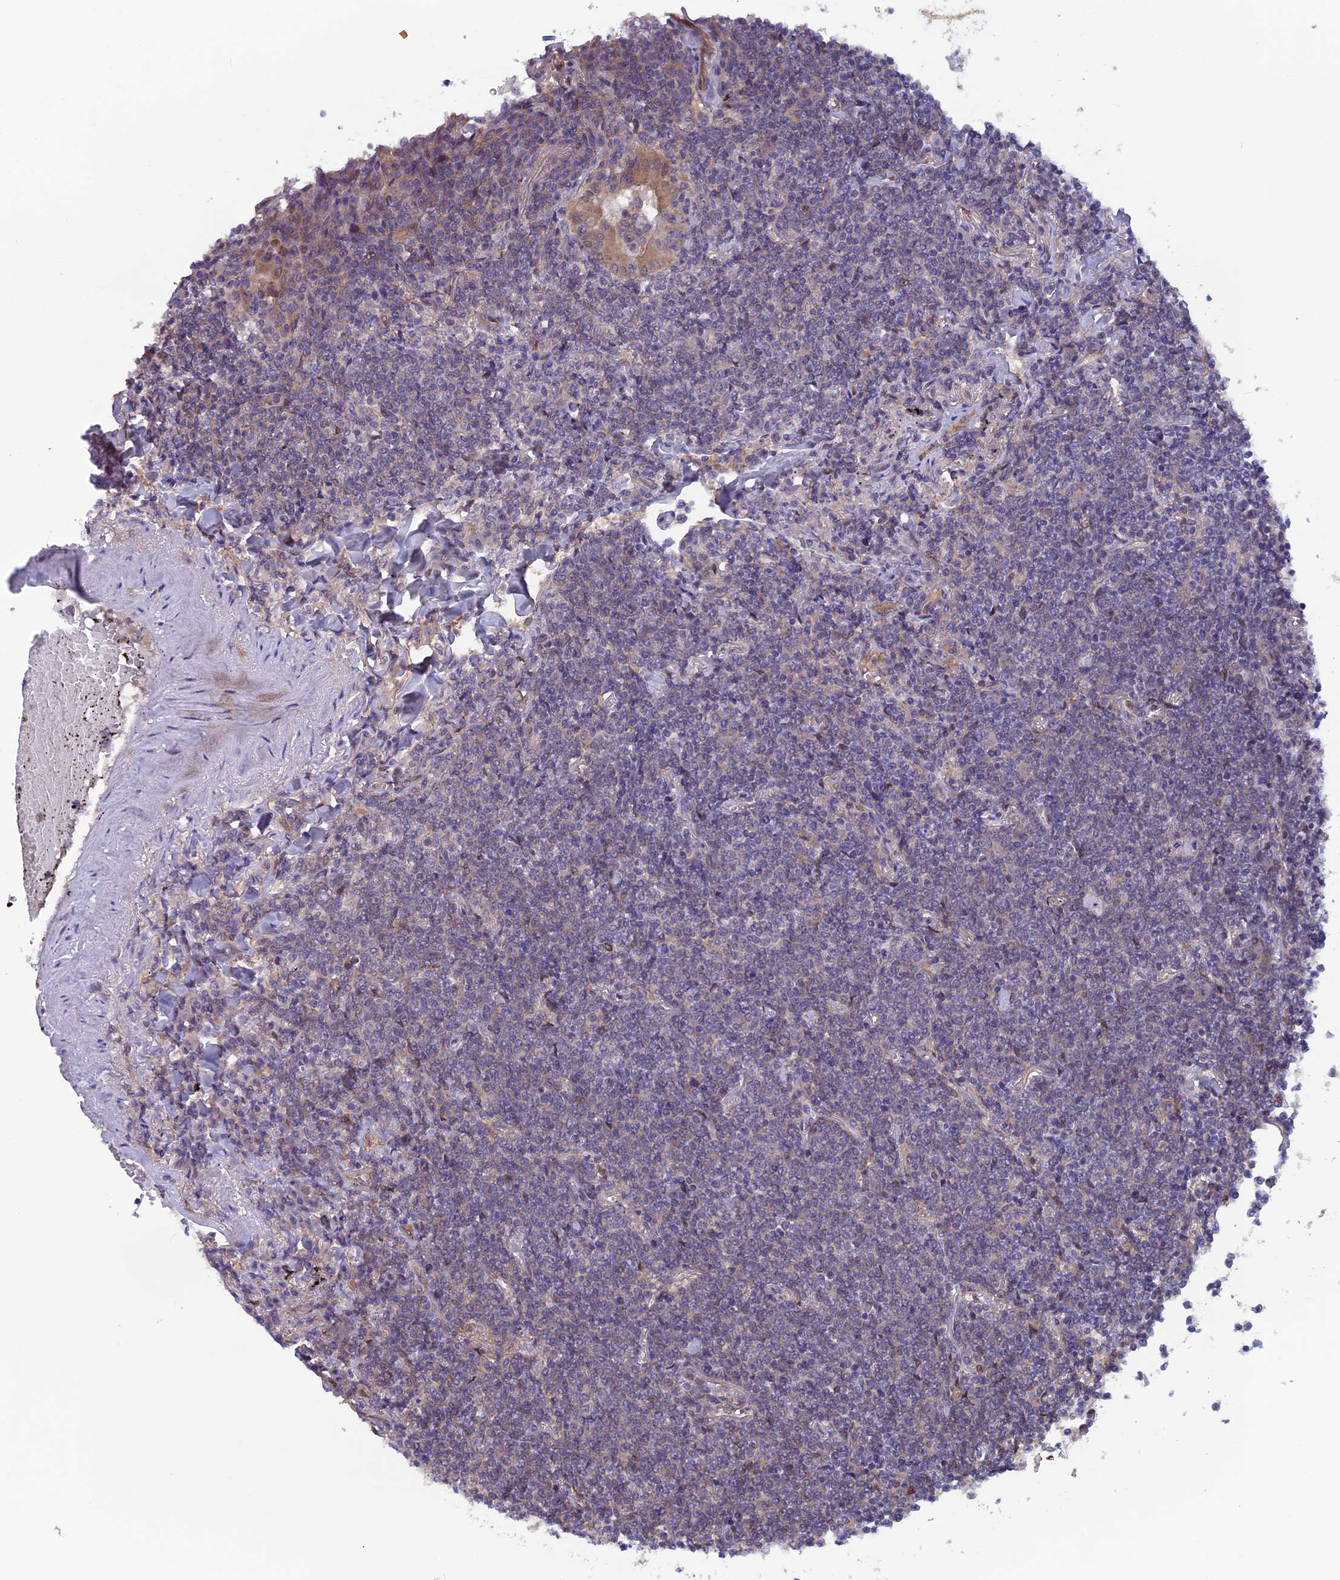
{"staining": {"intensity": "negative", "quantity": "none", "location": "none"}, "tissue": "lymphoma", "cell_type": "Tumor cells", "image_type": "cancer", "snomed": [{"axis": "morphology", "description": "Malignant lymphoma, non-Hodgkin's type, Low grade"}, {"axis": "topography", "description": "Lung"}], "caption": "Lymphoma stained for a protein using immunohistochemistry demonstrates no staining tumor cells.", "gene": "MAST2", "patient": {"sex": "female", "age": 71}}